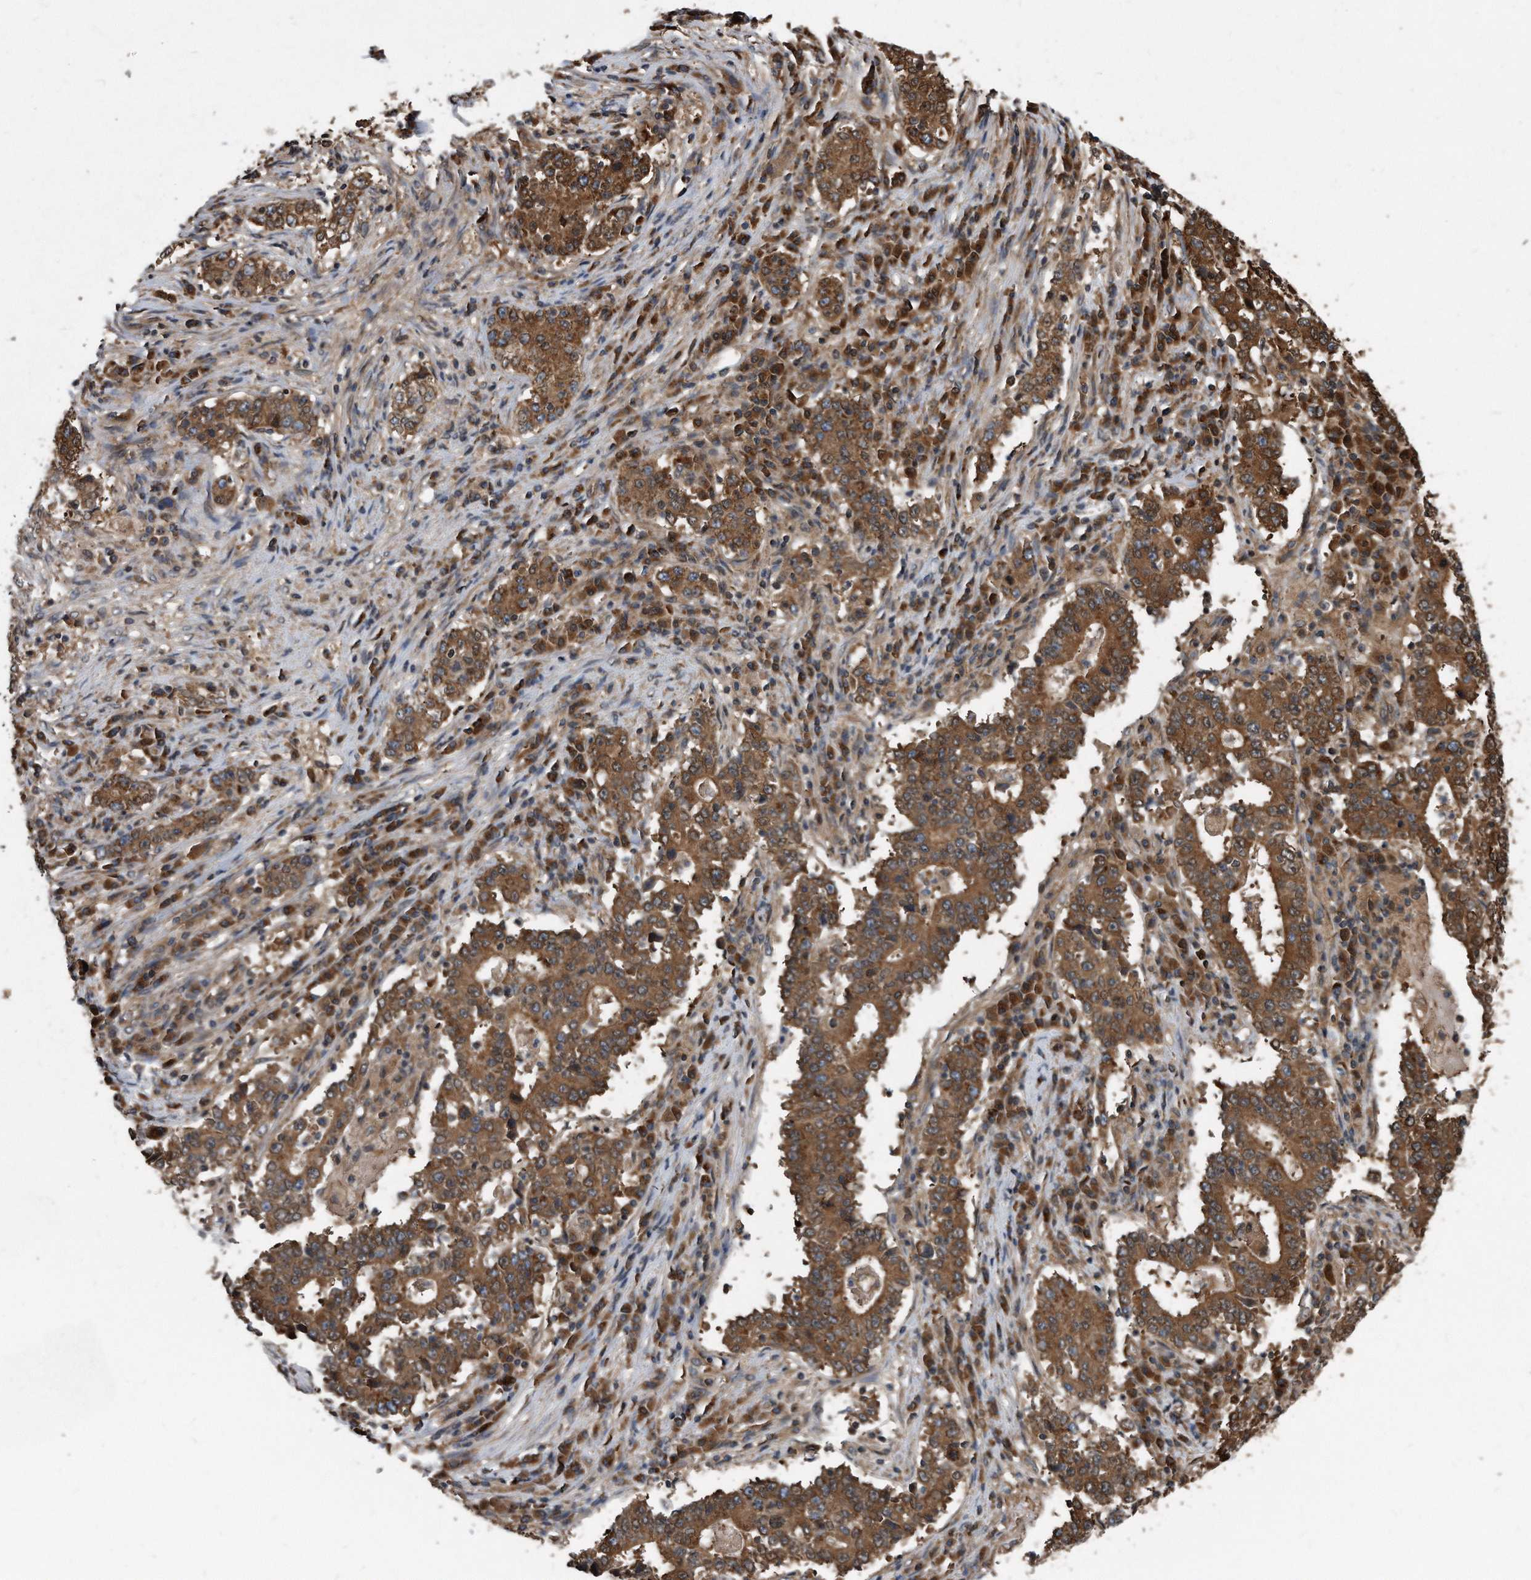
{"staining": {"intensity": "moderate", "quantity": ">75%", "location": "cytoplasmic/membranous"}, "tissue": "stomach cancer", "cell_type": "Tumor cells", "image_type": "cancer", "snomed": [{"axis": "morphology", "description": "Adenocarcinoma, NOS"}, {"axis": "topography", "description": "Stomach"}], "caption": "DAB (3,3'-diaminobenzidine) immunohistochemical staining of human stomach cancer shows moderate cytoplasmic/membranous protein staining in approximately >75% of tumor cells.", "gene": "FAM136A", "patient": {"sex": "male", "age": 59}}